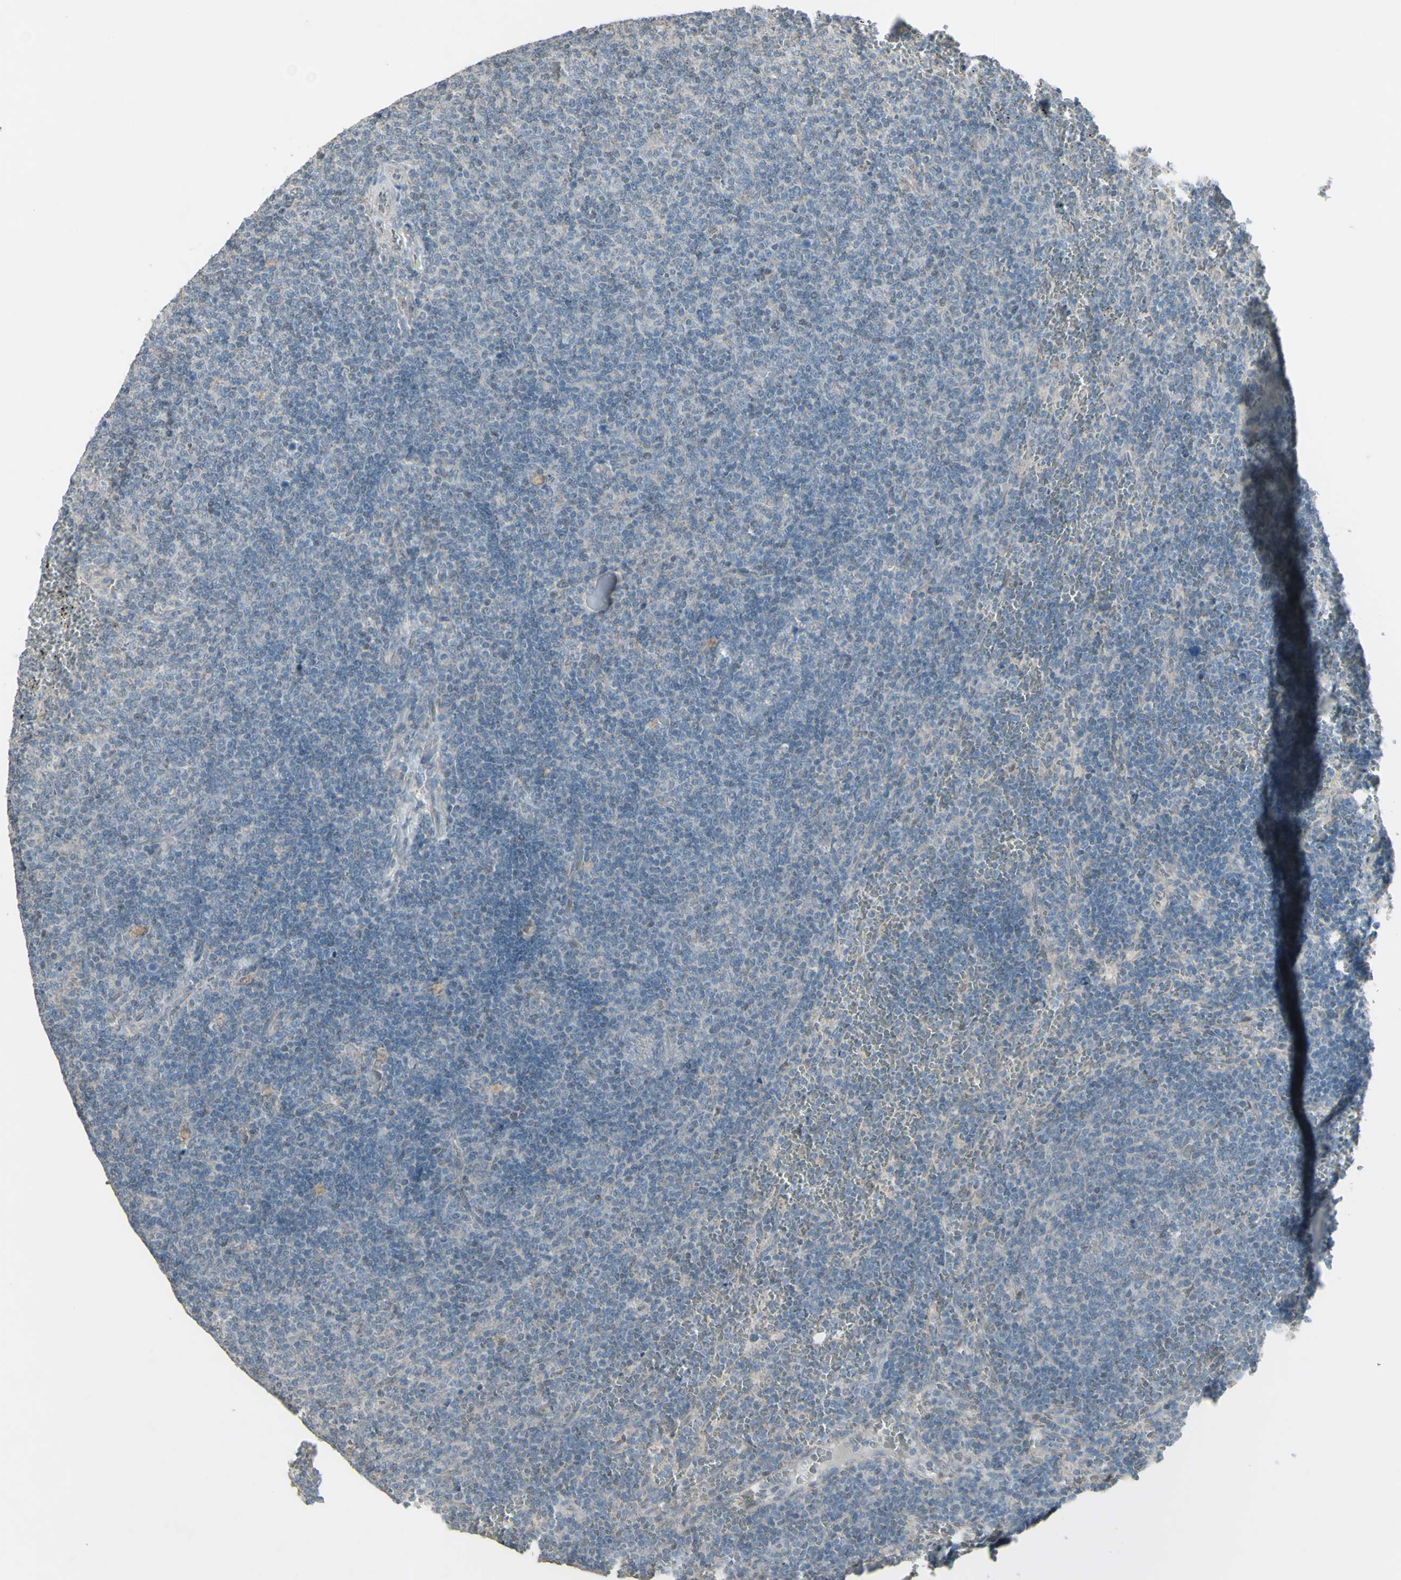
{"staining": {"intensity": "negative", "quantity": "none", "location": "none"}, "tissue": "lymphoma", "cell_type": "Tumor cells", "image_type": "cancer", "snomed": [{"axis": "morphology", "description": "Malignant lymphoma, non-Hodgkin's type, Low grade"}, {"axis": "topography", "description": "Spleen"}], "caption": "DAB (3,3'-diaminobenzidine) immunohistochemical staining of lymphoma reveals no significant positivity in tumor cells.", "gene": "FXYD3", "patient": {"sex": "female", "age": 50}}